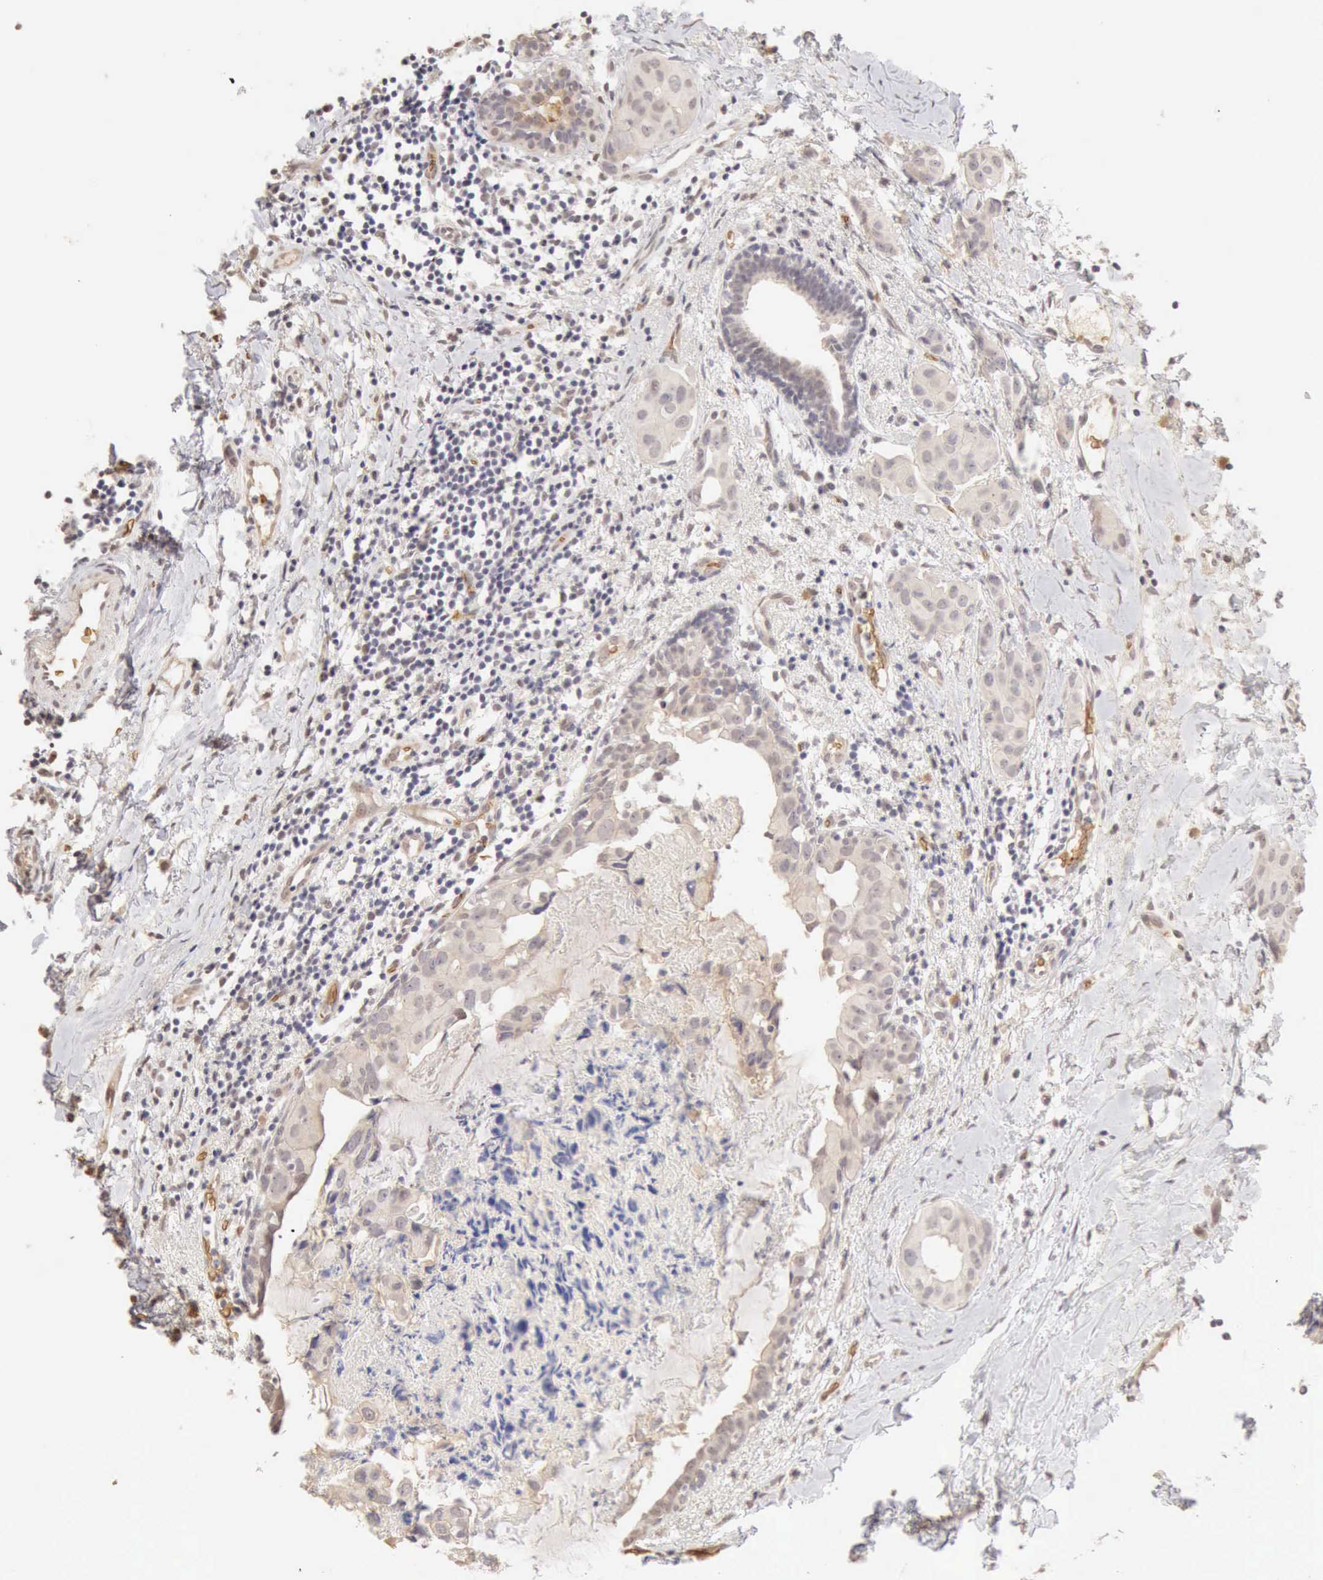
{"staining": {"intensity": "weak", "quantity": "25%-75%", "location": "cytoplasmic/membranous"}, "tissue": "breast cancer", "cell_type": "Tumor cells", "image_type": "cancer", "snomed": [{"axis": "morphology", "description": "Duct carcinoma"}, {"axis": "topography", "description": "Breast"}], "caption": "Immunohistochemistry (IHC) histopathology image of invasive ductal carcinoma (breast) stained for a protein (brown), which shows low levels of weak cytoplasmic/membranous staining in approximately 25%-75% of tumor cells.", "gene": "CFI", "patient": {"sex": "female", "age": 40}}